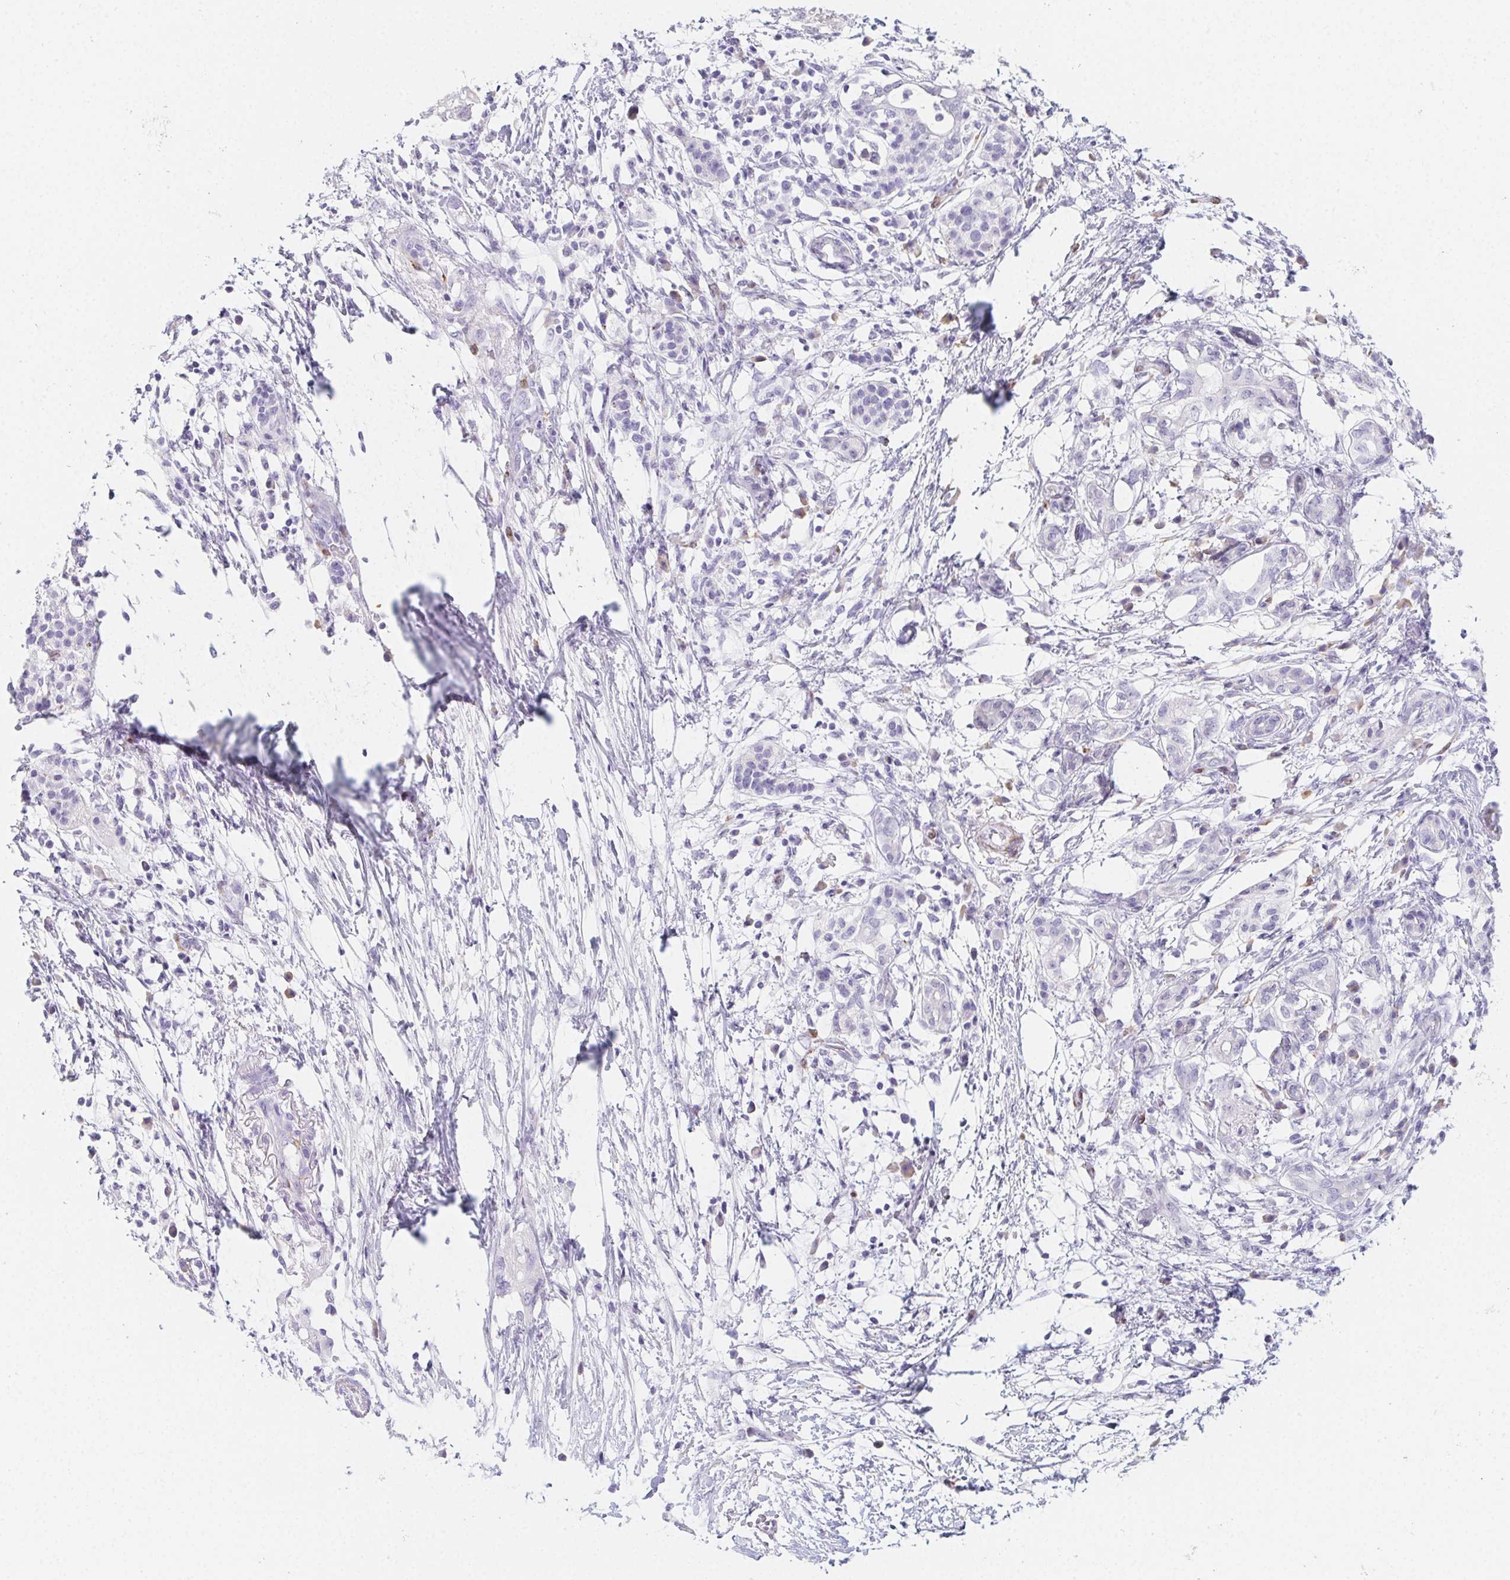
{"staining": {"intensity": "negative", "quantity": "none", "location": "none"}, "tissue": "pancreatic cancer", "cell_type": "Tumor cells", "image_type": "cancer", "snomed": [{"axis": "morphology", "description": "Adenocarcinoma, NOS"}, {"axis": "topography", "description": "Pancreas"}], "caption": "Immunohistochemistry photomicrograph of neoplastic tissue: pancreatic cancer (adenocarcinoma) stained with DAB demonstrates no significant protein positivity in tumor cells.", "gene": "HRC", "patient": {"sex": "female", "age": 72}}